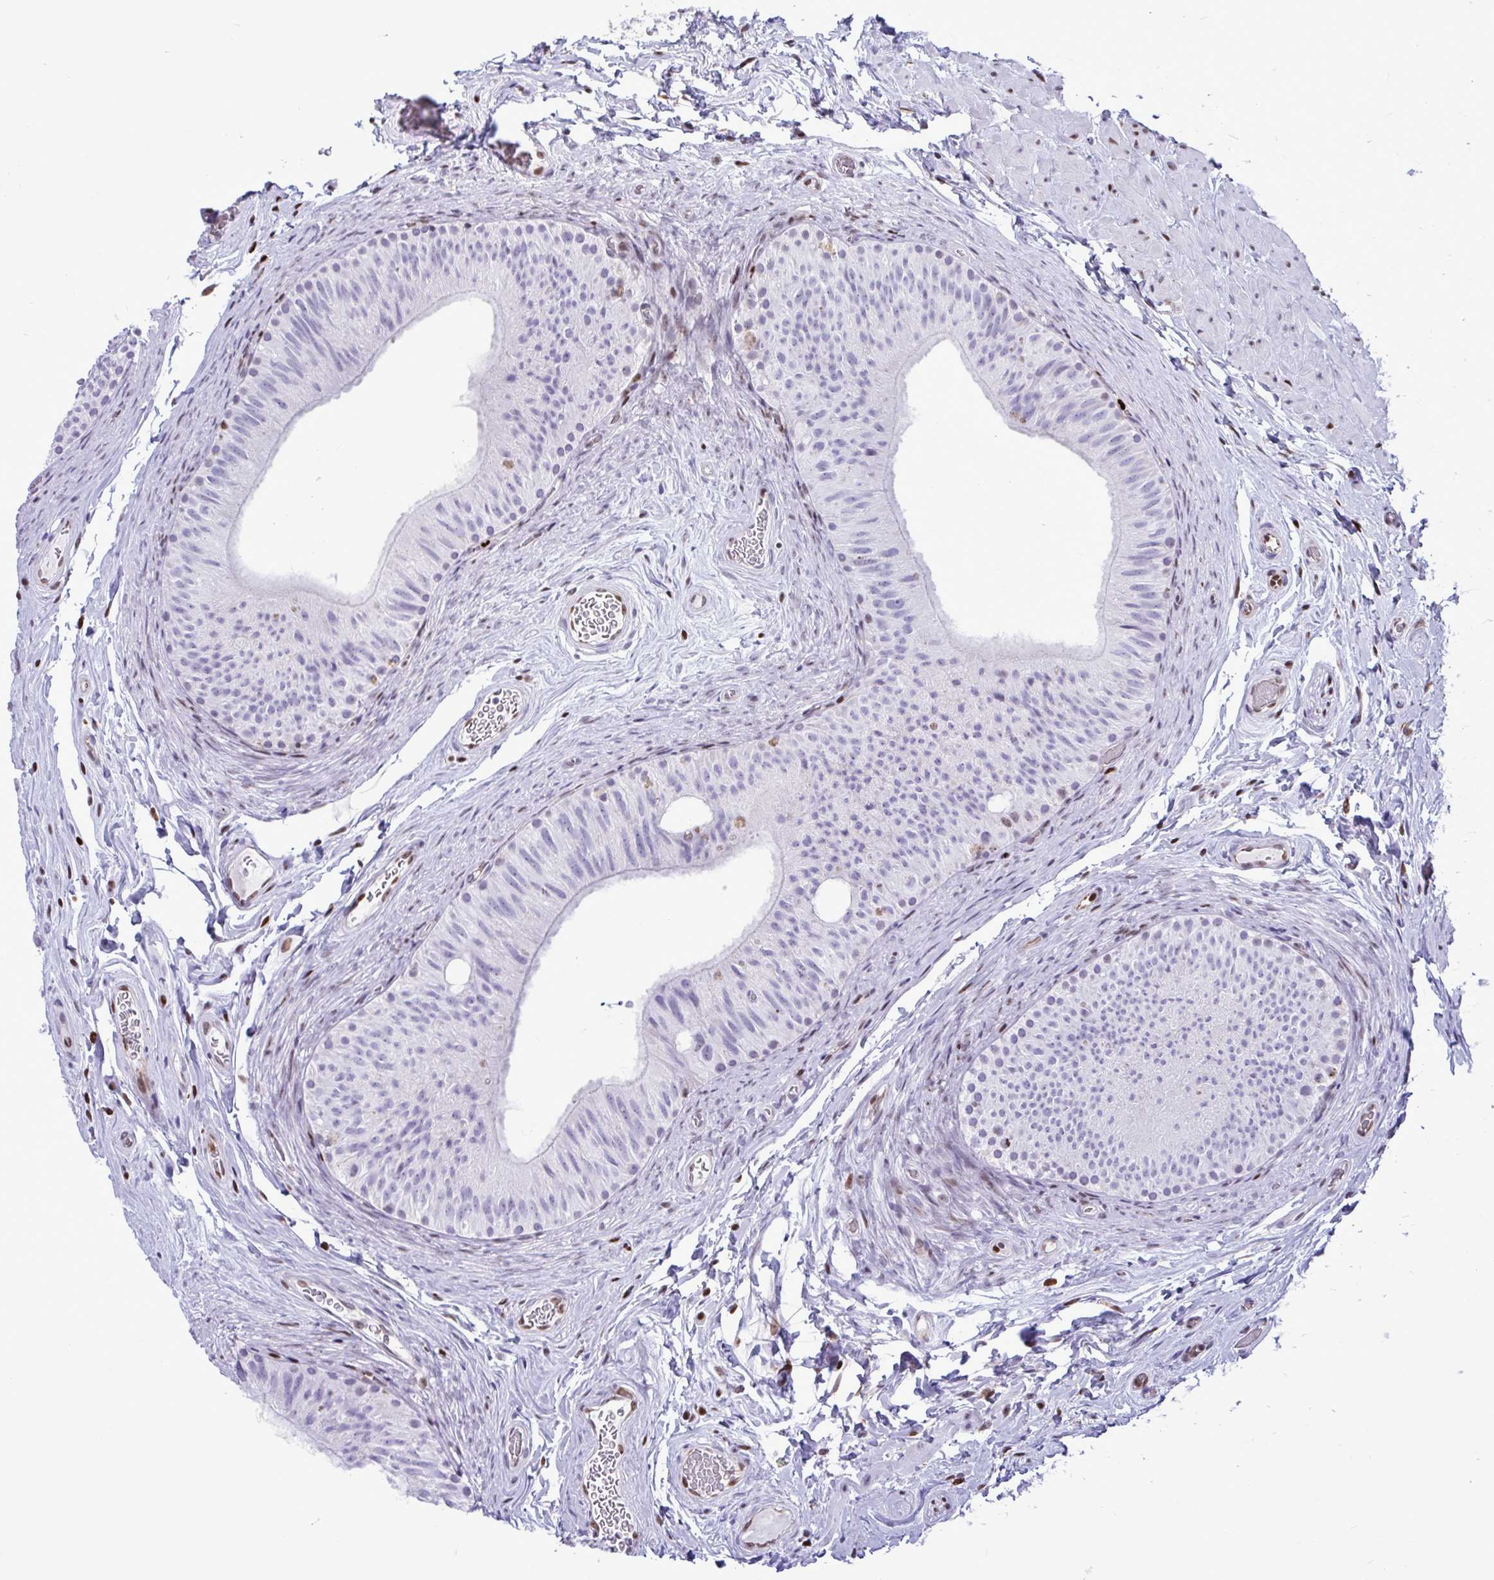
{"staining": {"intensity": "negative", "quantity": "none", "location": "none"}, "tissue": "epididymis", "cell_type": "Glandular cells", "image_type": "normal", "snomed": [{"axis": "morphology", "description": "Normal tissue, NOS"}, {"axis": "topography", "description": "Epididymis, spermatic cord, NOS"}, {"axis": "topography", "description": "Epididymis"}], "caption": "Glandular cells show no significant expression in normal epididymis. (DAB (3,3'-diaminobenzidine) IHC visualized using brightfield microscopy, high magnification).", "gene": "HMGB2", "patient": {"sex": "male", "age": 31}}